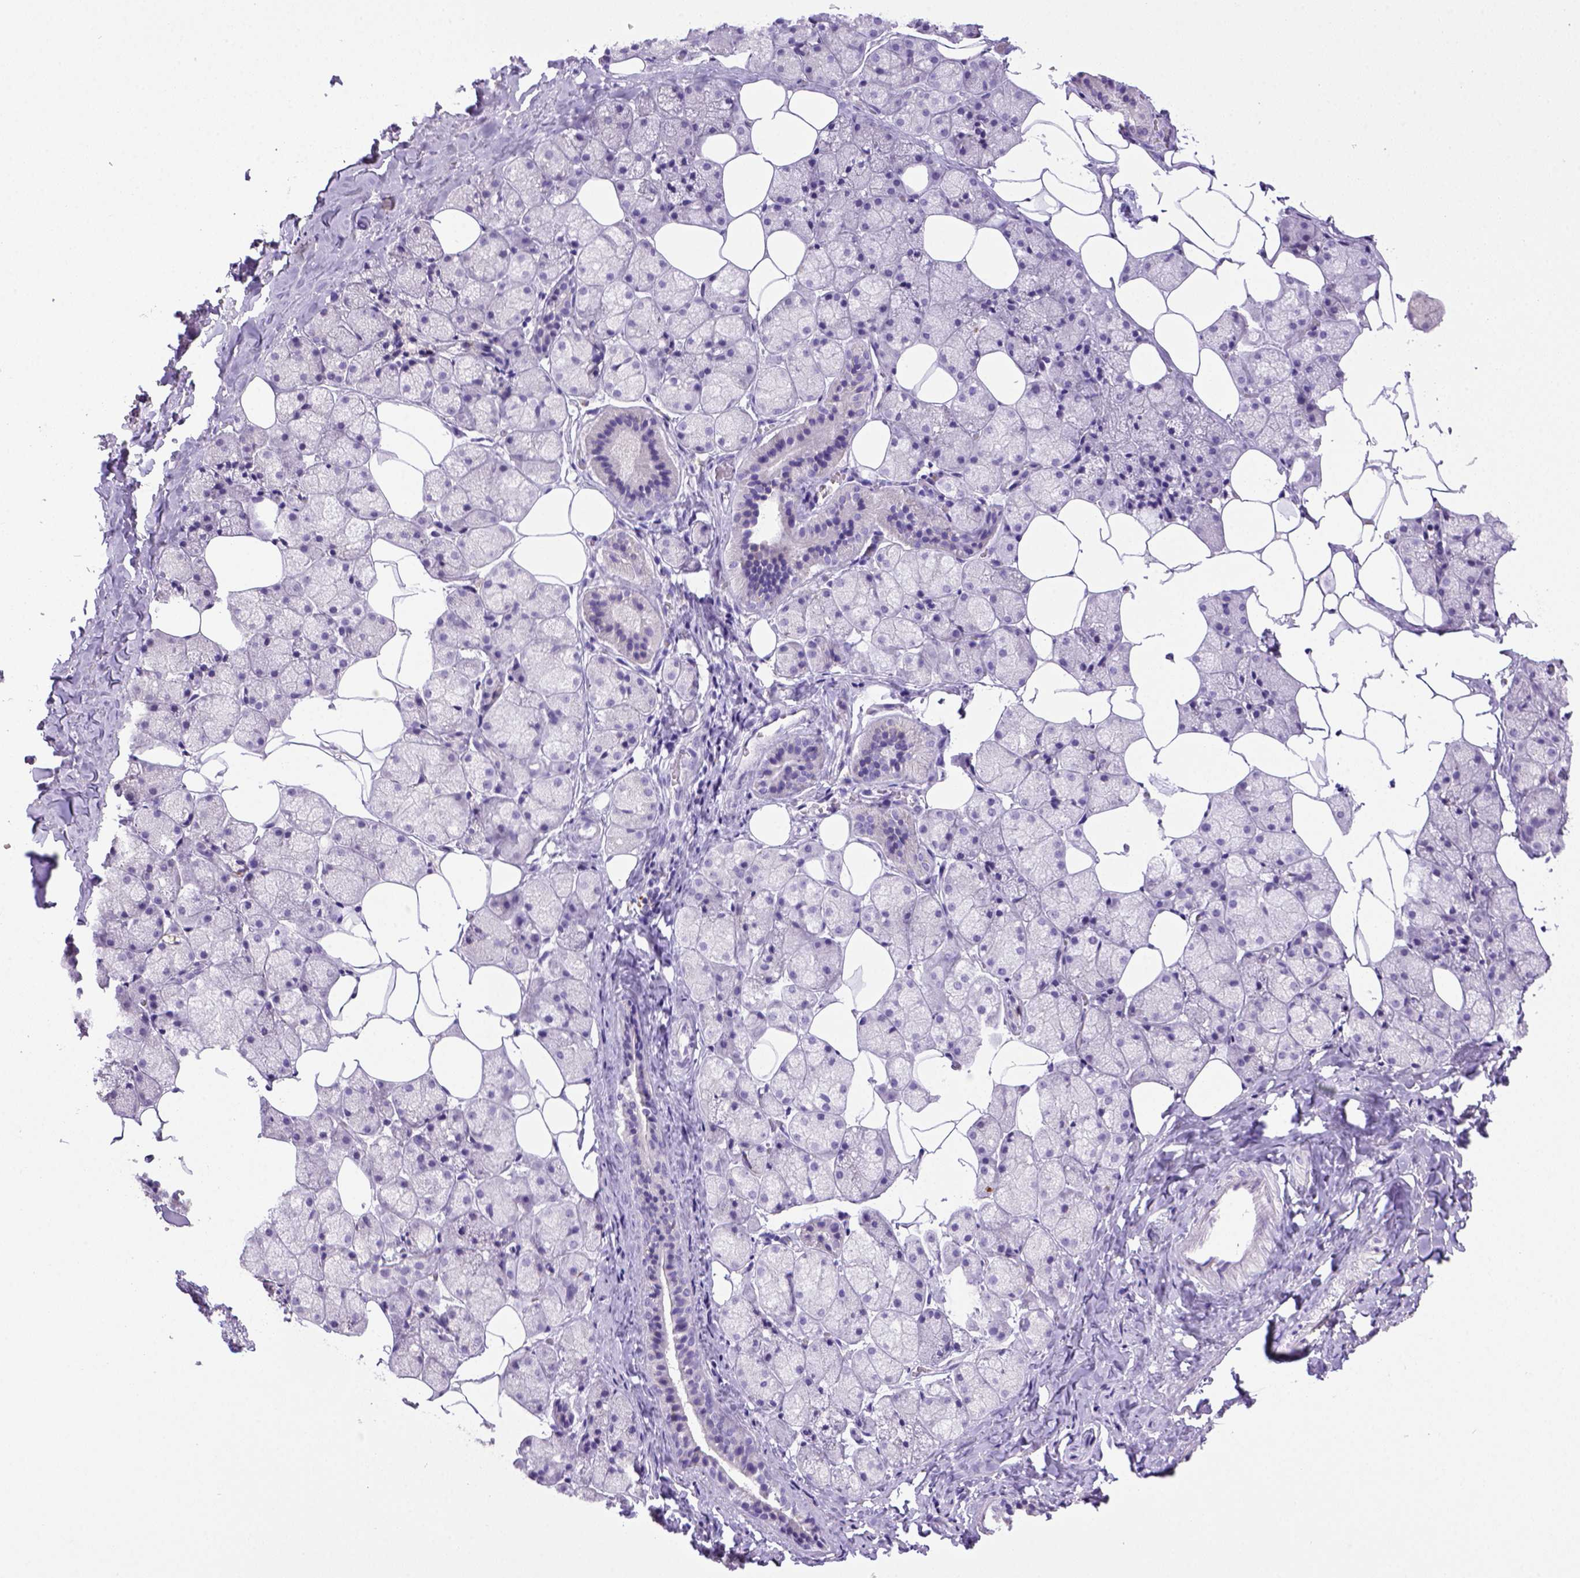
{"staining": {"intensity": "negative", "quantity": "none", "location": "none"}, "tissue": "salivary gland", "cell_type": "Glandular cells", "image_type": "normal", "snomed": [{"axis": "morphology", "description": "Normal tissue, NOS"}, {"axis": "topography", "description": "Salivary gland"}], "caption": "Immunohistochemistry image of normal salivary gland: human salivary gland stained with DAB (3,3'-diaminobenzidine) displays no significant protein positivity in glandular cells.", "gene": "CD68", "patient": {"sex": "male", "age": 38}}